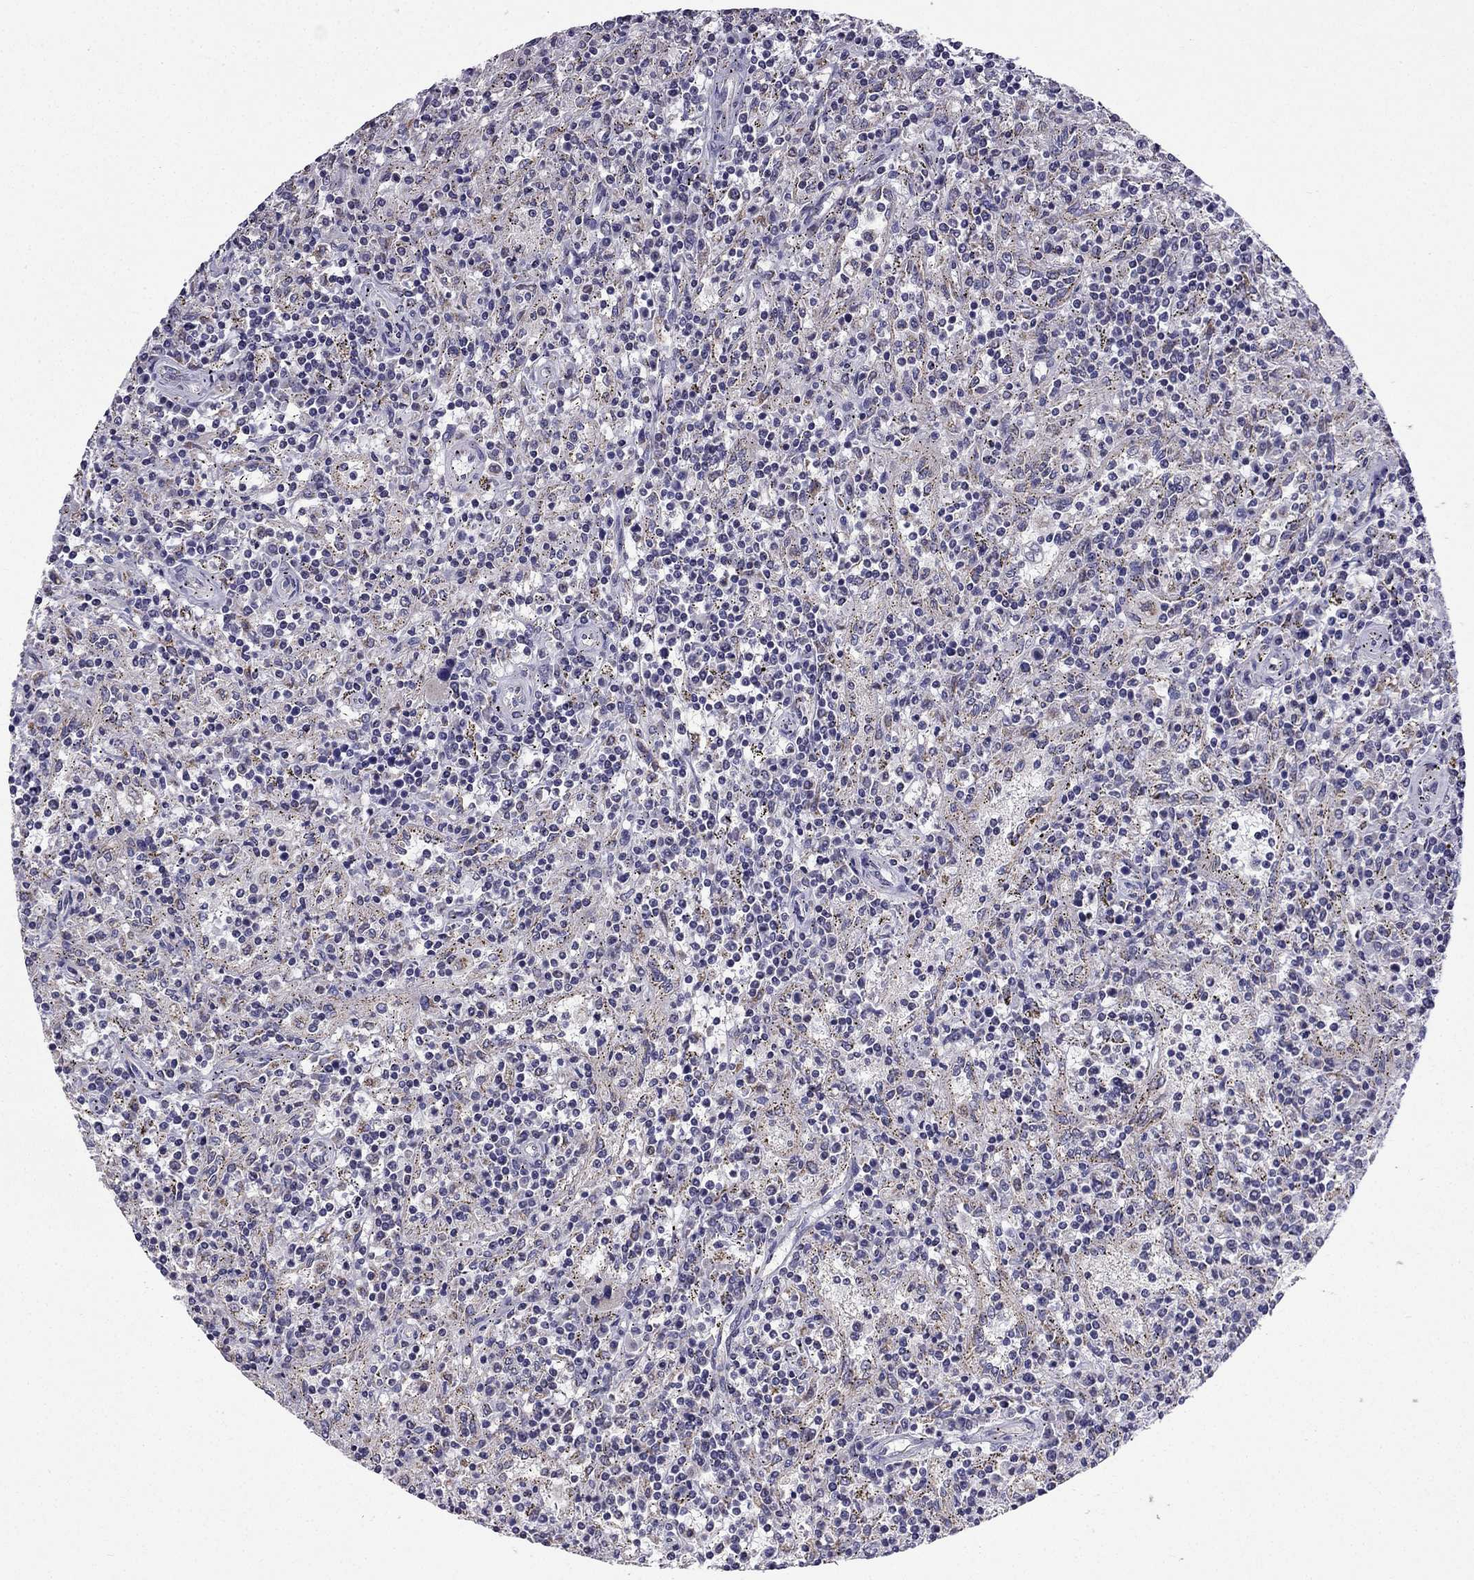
{"staining": {"intensity": "negative", "quantity": "none", "location": "none"}, "tissue": "lymphoma", "cell_type": "Tumor cells", "image_type": "cancer", "snomed": [{"axis": "morphology", "description": "Malignant lymphoma, non-Hodgkin's type, Low grade"}, {"axis": "topography", "description": "Spleen"}], "caption": "Immunohistochemical staining of lymphoma shows no significant staining in tumor cells. The staining was performed using DAB (3,3'-diaminobenzidine) to visualize the protein expression in brown, while the nuclei were stained in blue with hematoxylin (Magnification: 20x).", "gene": "SLC6A2", "patient": {"sex": "male", "age": 62}}